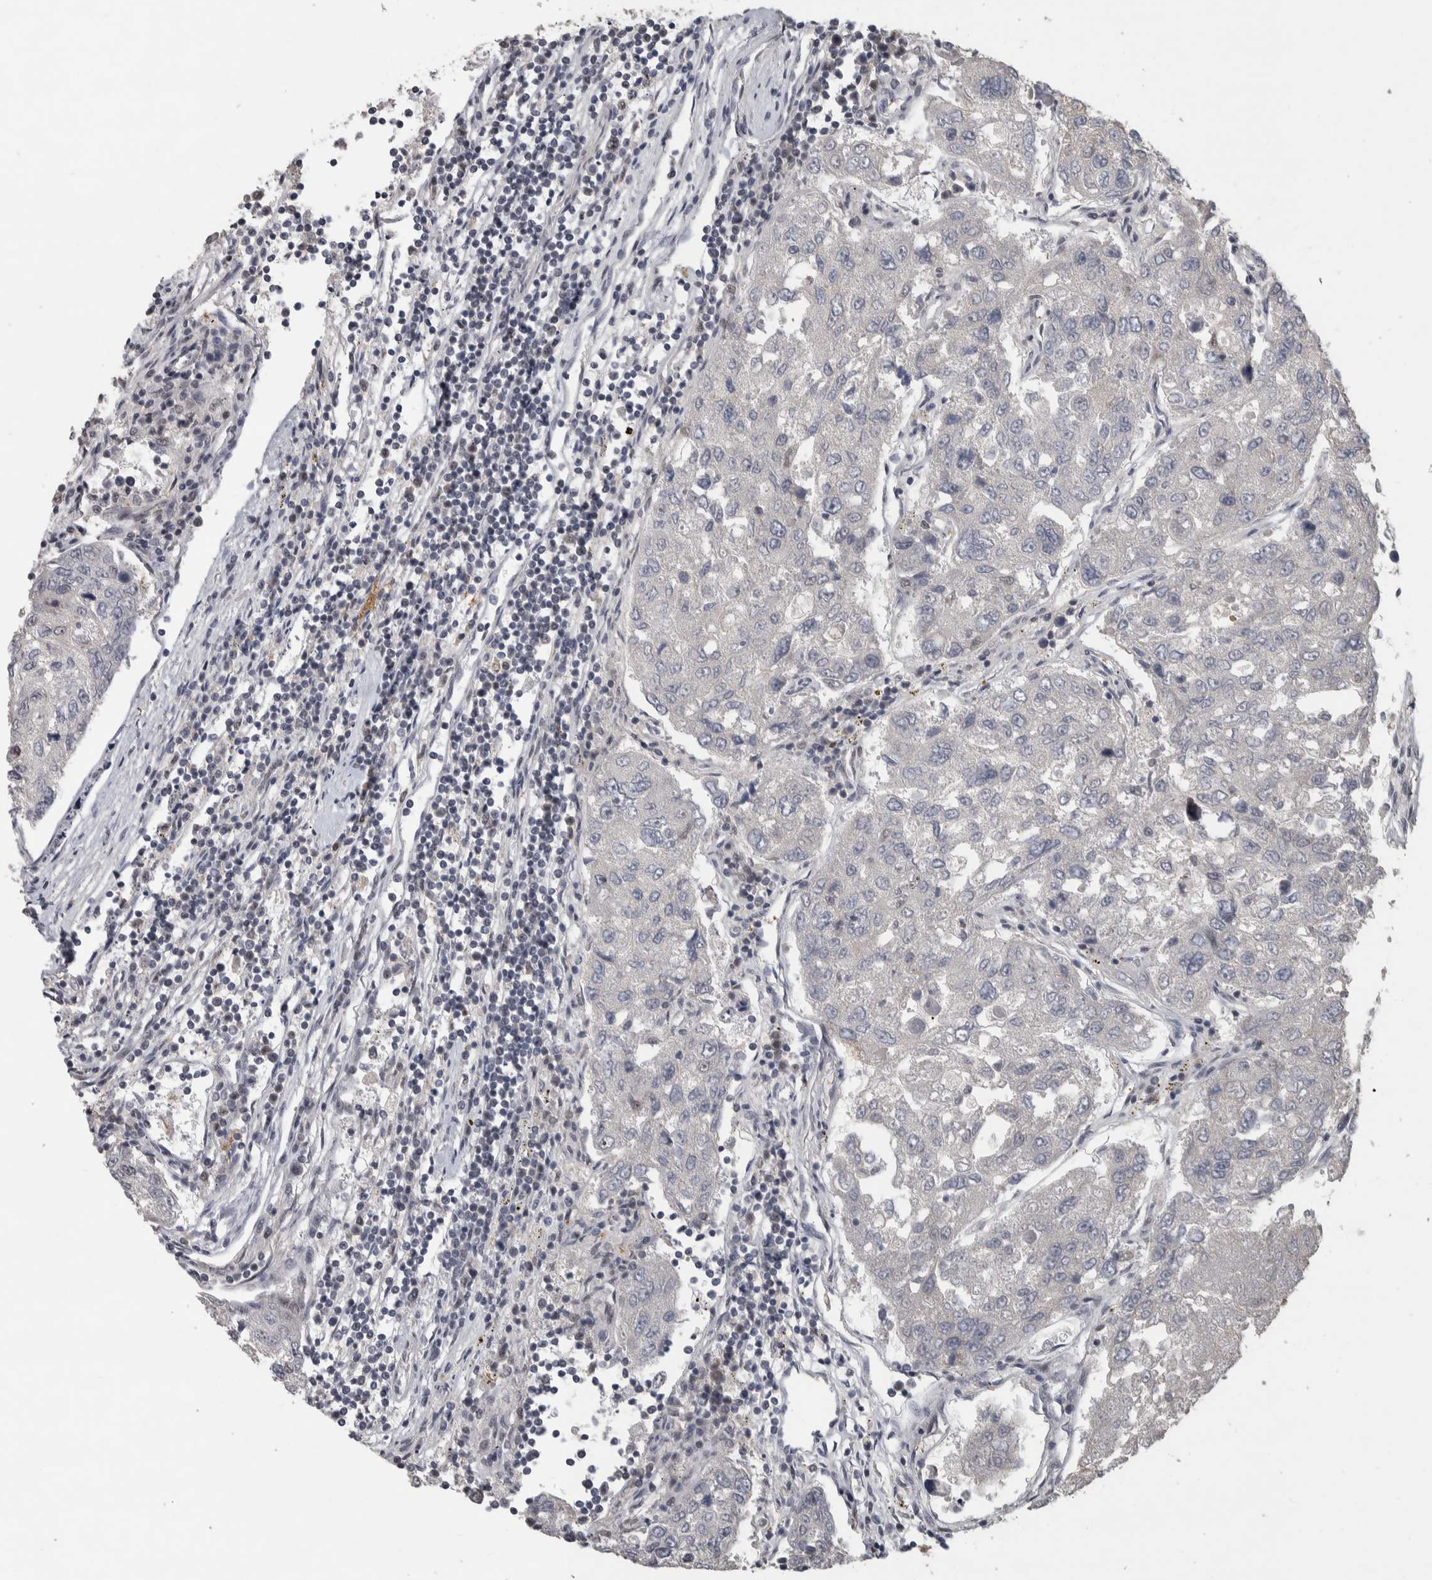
{"staining": {"intensity": "weak", "quantity": "<25%", "location": "nuclear"}, "tissue": "urothelial cancer", "cell_type": "Tumor cells", "image_type": "cancer", "snomed": [{"axis": "morphology", "description": "Urothelial carcinoma, High grade"}, {"axis": "topography", "description": "Lymph node"}, {"axis": "topography", "description": "Urinary bladder"}], "caption": "The immunohistochemistry micrograph has no significant expression in tumor cells of urothelial cancer tissue.", "gene": "DDX42", "patient": {"sex": "male", "age": 51}}